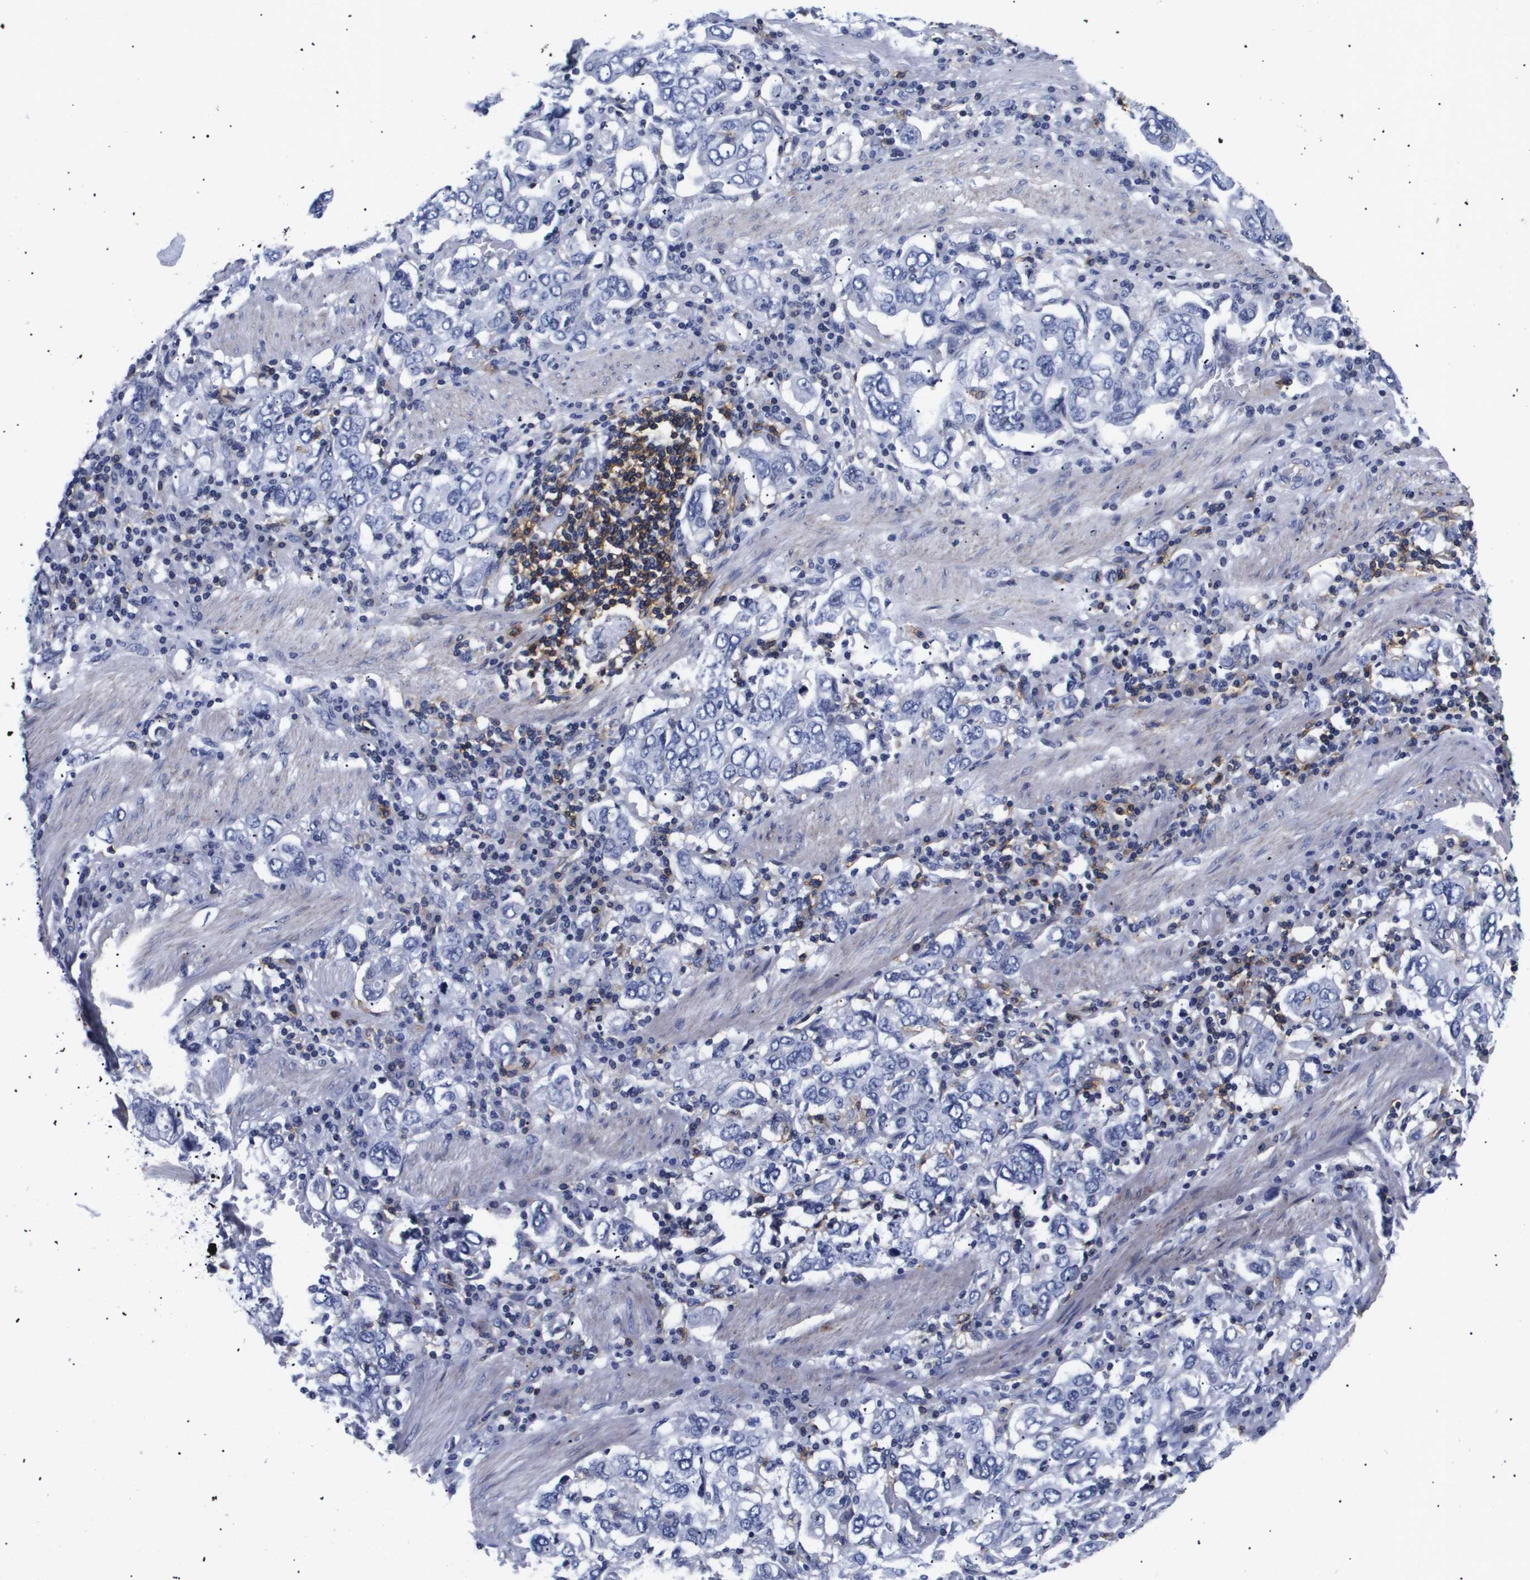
{"staining": {"intensity": "negative", "quantity": "none", "location": "none"}, "tissue": "stomach cancer", "cell_type": "Tumor cells", "image_type": "cancer", "snomed": [{"axis": "morphology", "description": "Adenocarcinoma, NOS"}, {"axis": "topography", "description": "Stomach, upper"}], "caption": "Micrograph shows no significant protein positivity in tumor cells of adenocarcinoma (stomach). (DAB (3,3'-diaminobenzidine) IHC with hematoxylin counter stain).", "gene": "SHD", "patient": {"sex": "male", "age": 62}}